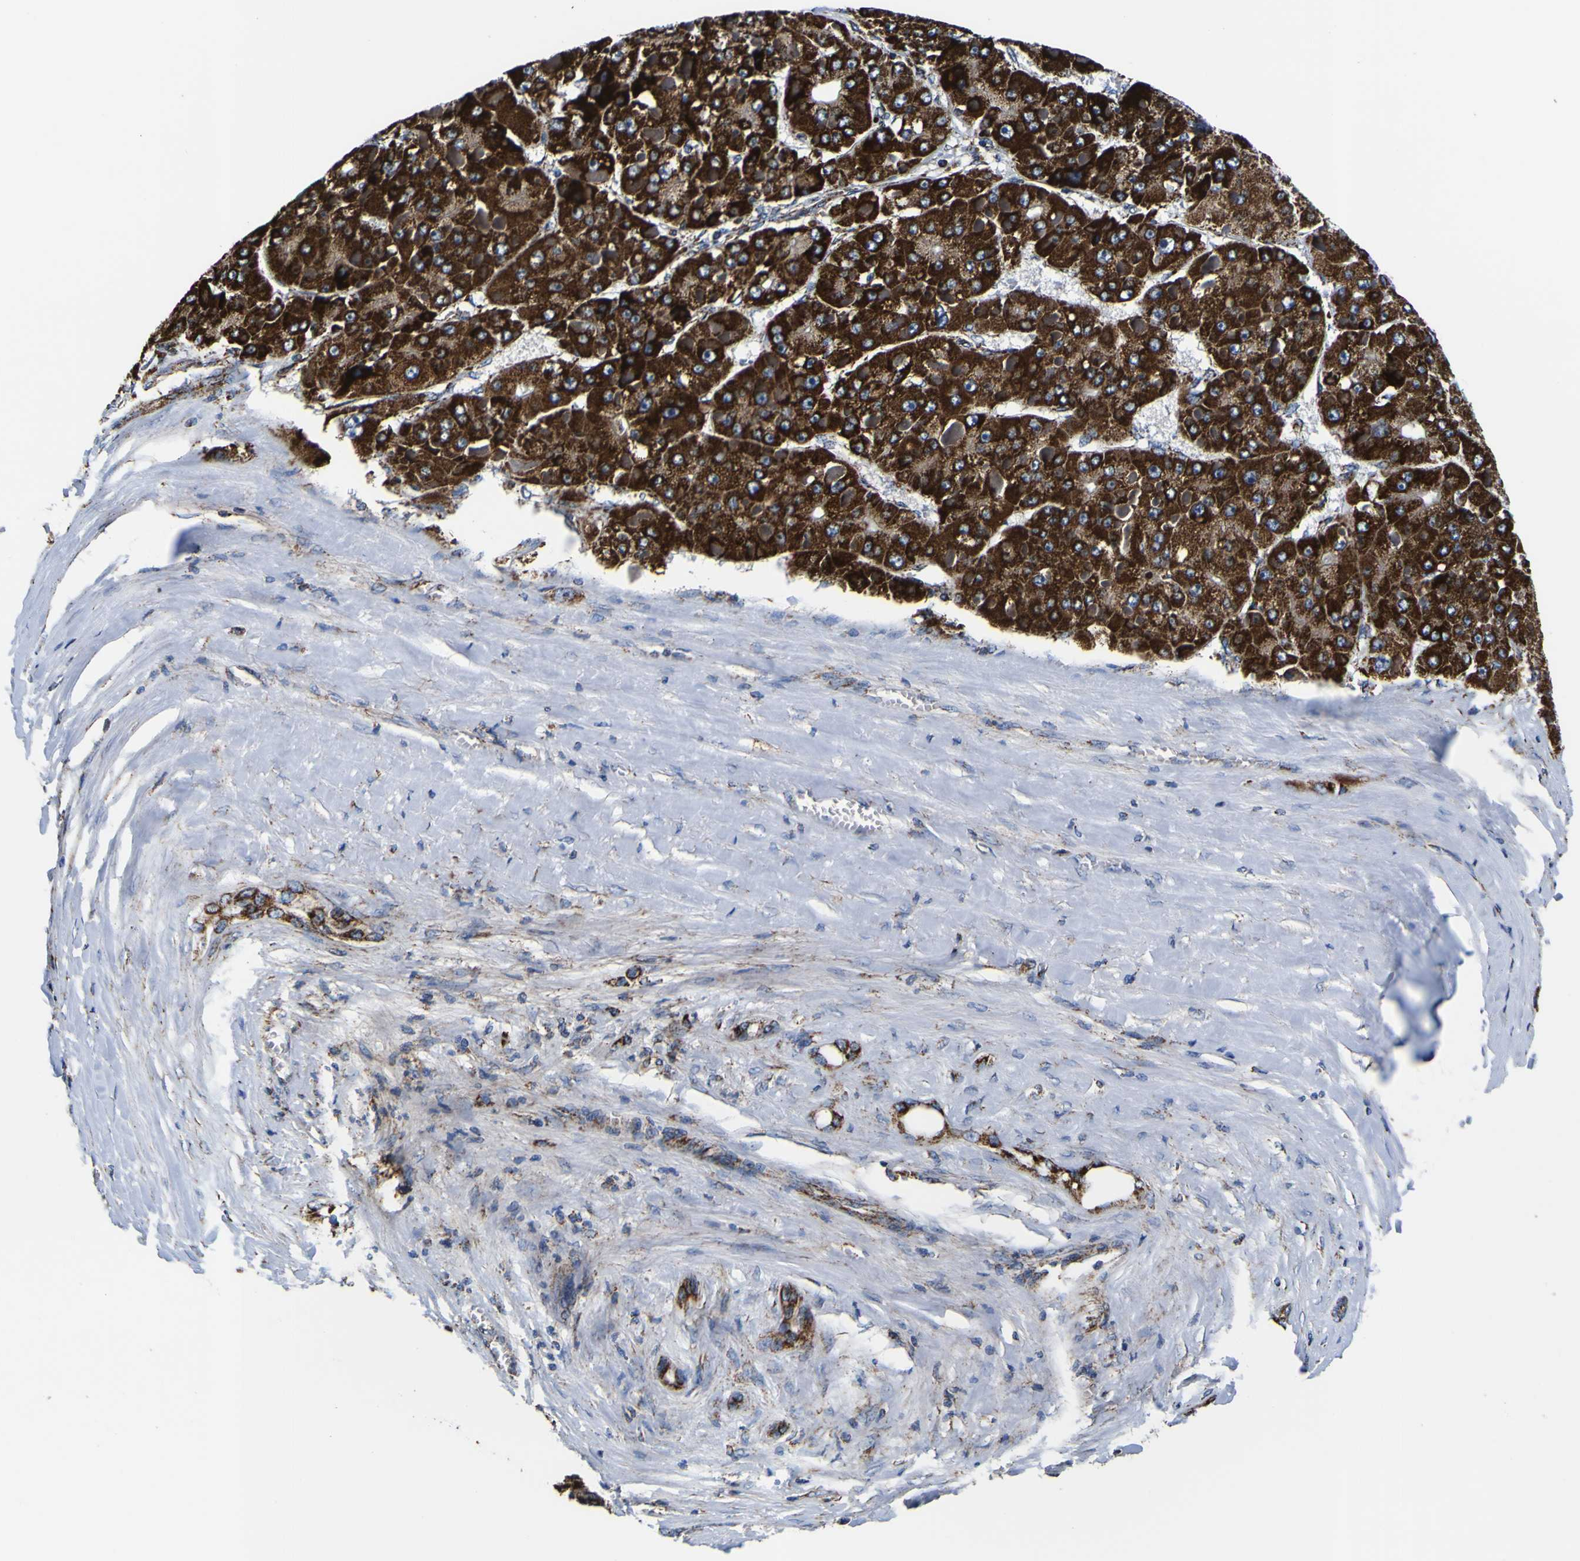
{"staining": {"intensity": "strong", "quantity": ">75%", "location": "cytoplasmic/membranous"}, "tissue": "liver cancer", "cell_type": "Tumor cells", "image_type": "cancer", "snomed": [{"axis": "morphology", "description": "Carcinoma, Hepatocellular, NOS"}, {"axis": "topography", "description": "Liver"}], "caption": "Strong cytoplasmic/membranous staining is appreciated in approximately >75% of tumor cells in hepatocellular carcinoma (liver). Using DAB (brown) and hematoxylin (blue) stains, captured at high magnification using brightfield microscopy.", "gene": "PTRH2", "patient": {"sex": "female", "age": 73}}